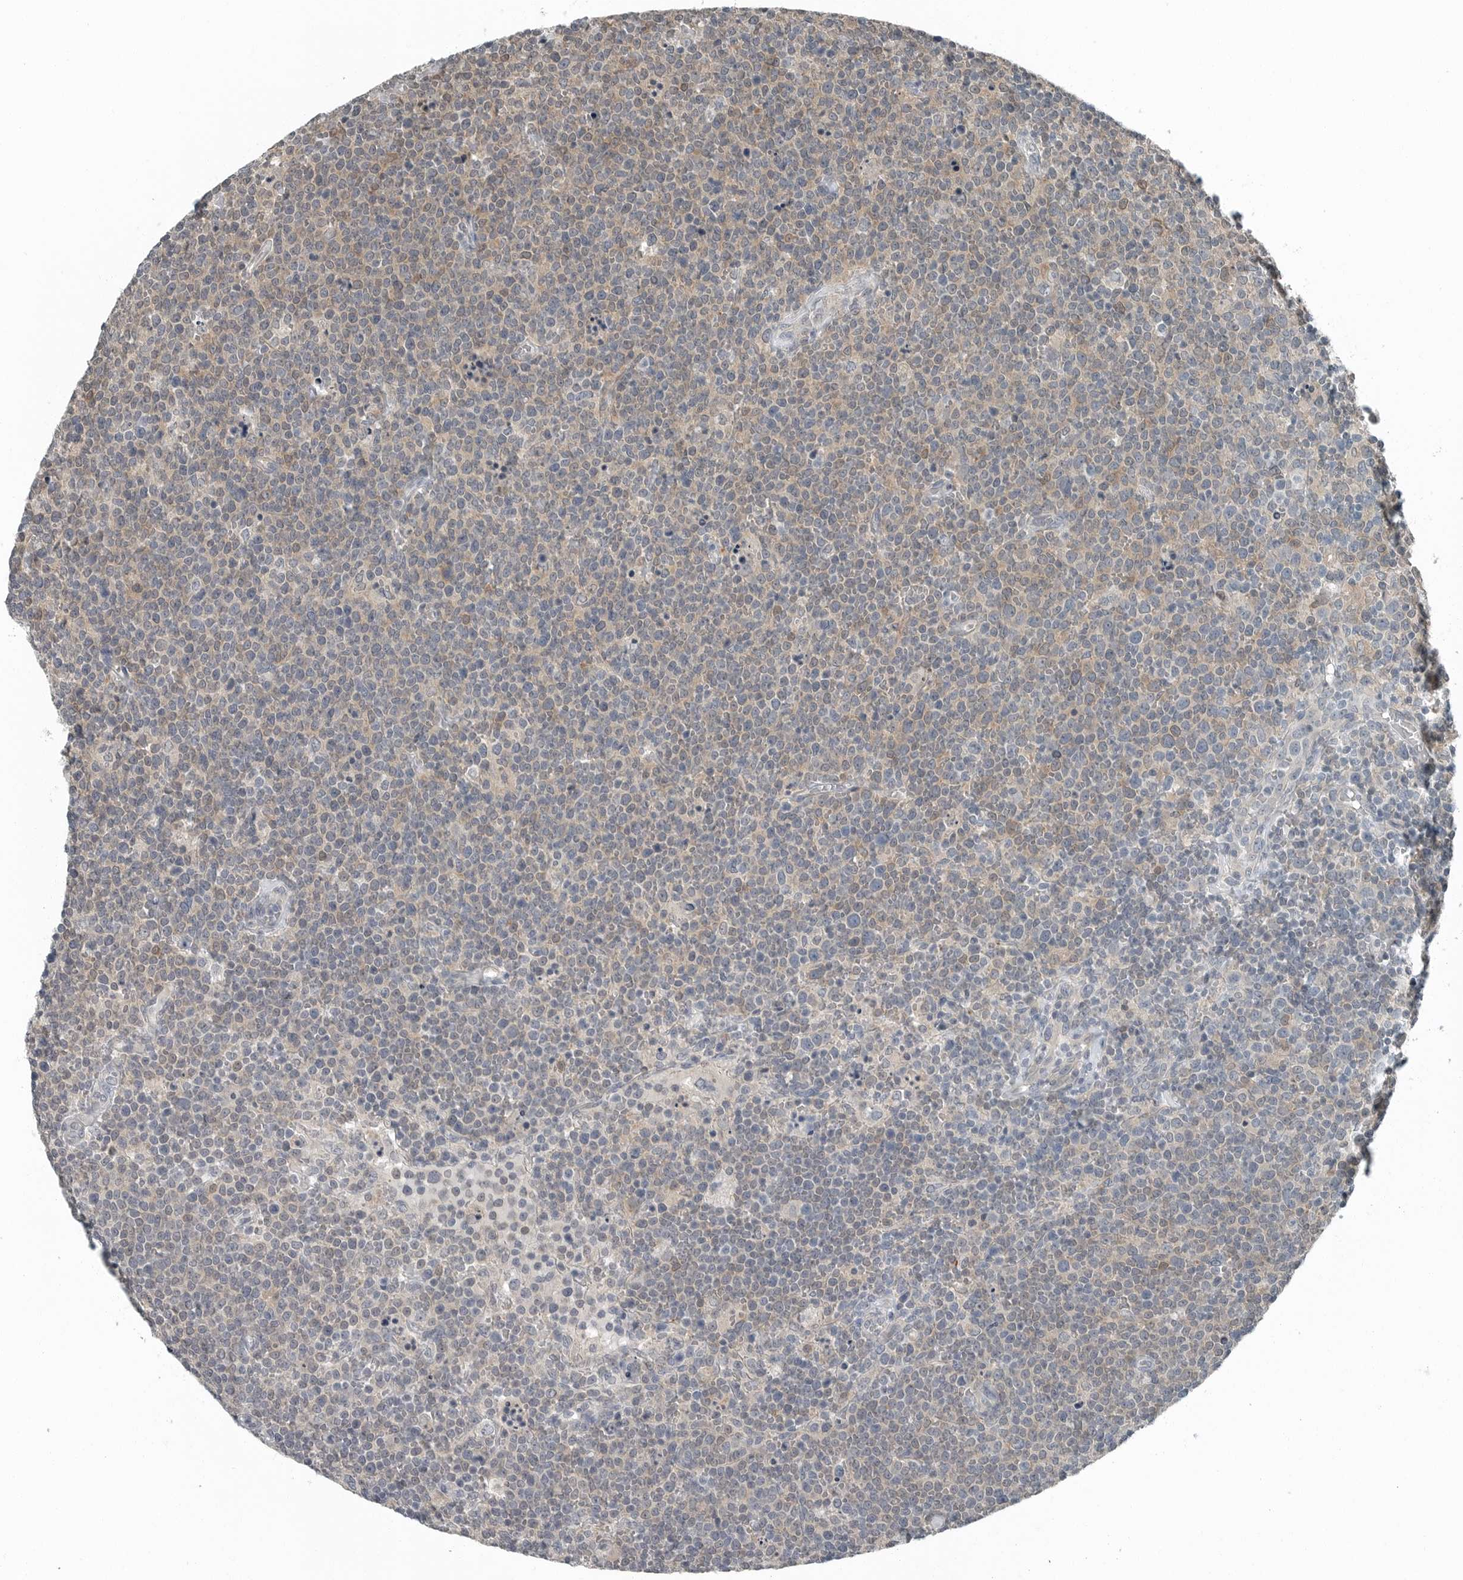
{"staining": {"intensity": "weak", "quantity": "<25%", "location": "cytoplasmic/membranous,nuclear"}, "tissue": "lymphoma", "cell_type": "Tumor cells", "image_type": "cancer", "snomed": [{"axis": "morphology", "description": "Malignant lymphoma, non-Hodgkin's type, High grade"}, {"axis": "topography", "description": "Lymph node"}], "caption": "A photomicrograph of high-grade malignant lymphoma, non-Hodgkin's type stained for a protein displays no brown staining in tumor cells. (Immunohistochemistry (ihc), brightfield microscopy, high magnification).", "gene": "KYAT1", "patient": {"sex": "male", "age": 61}}